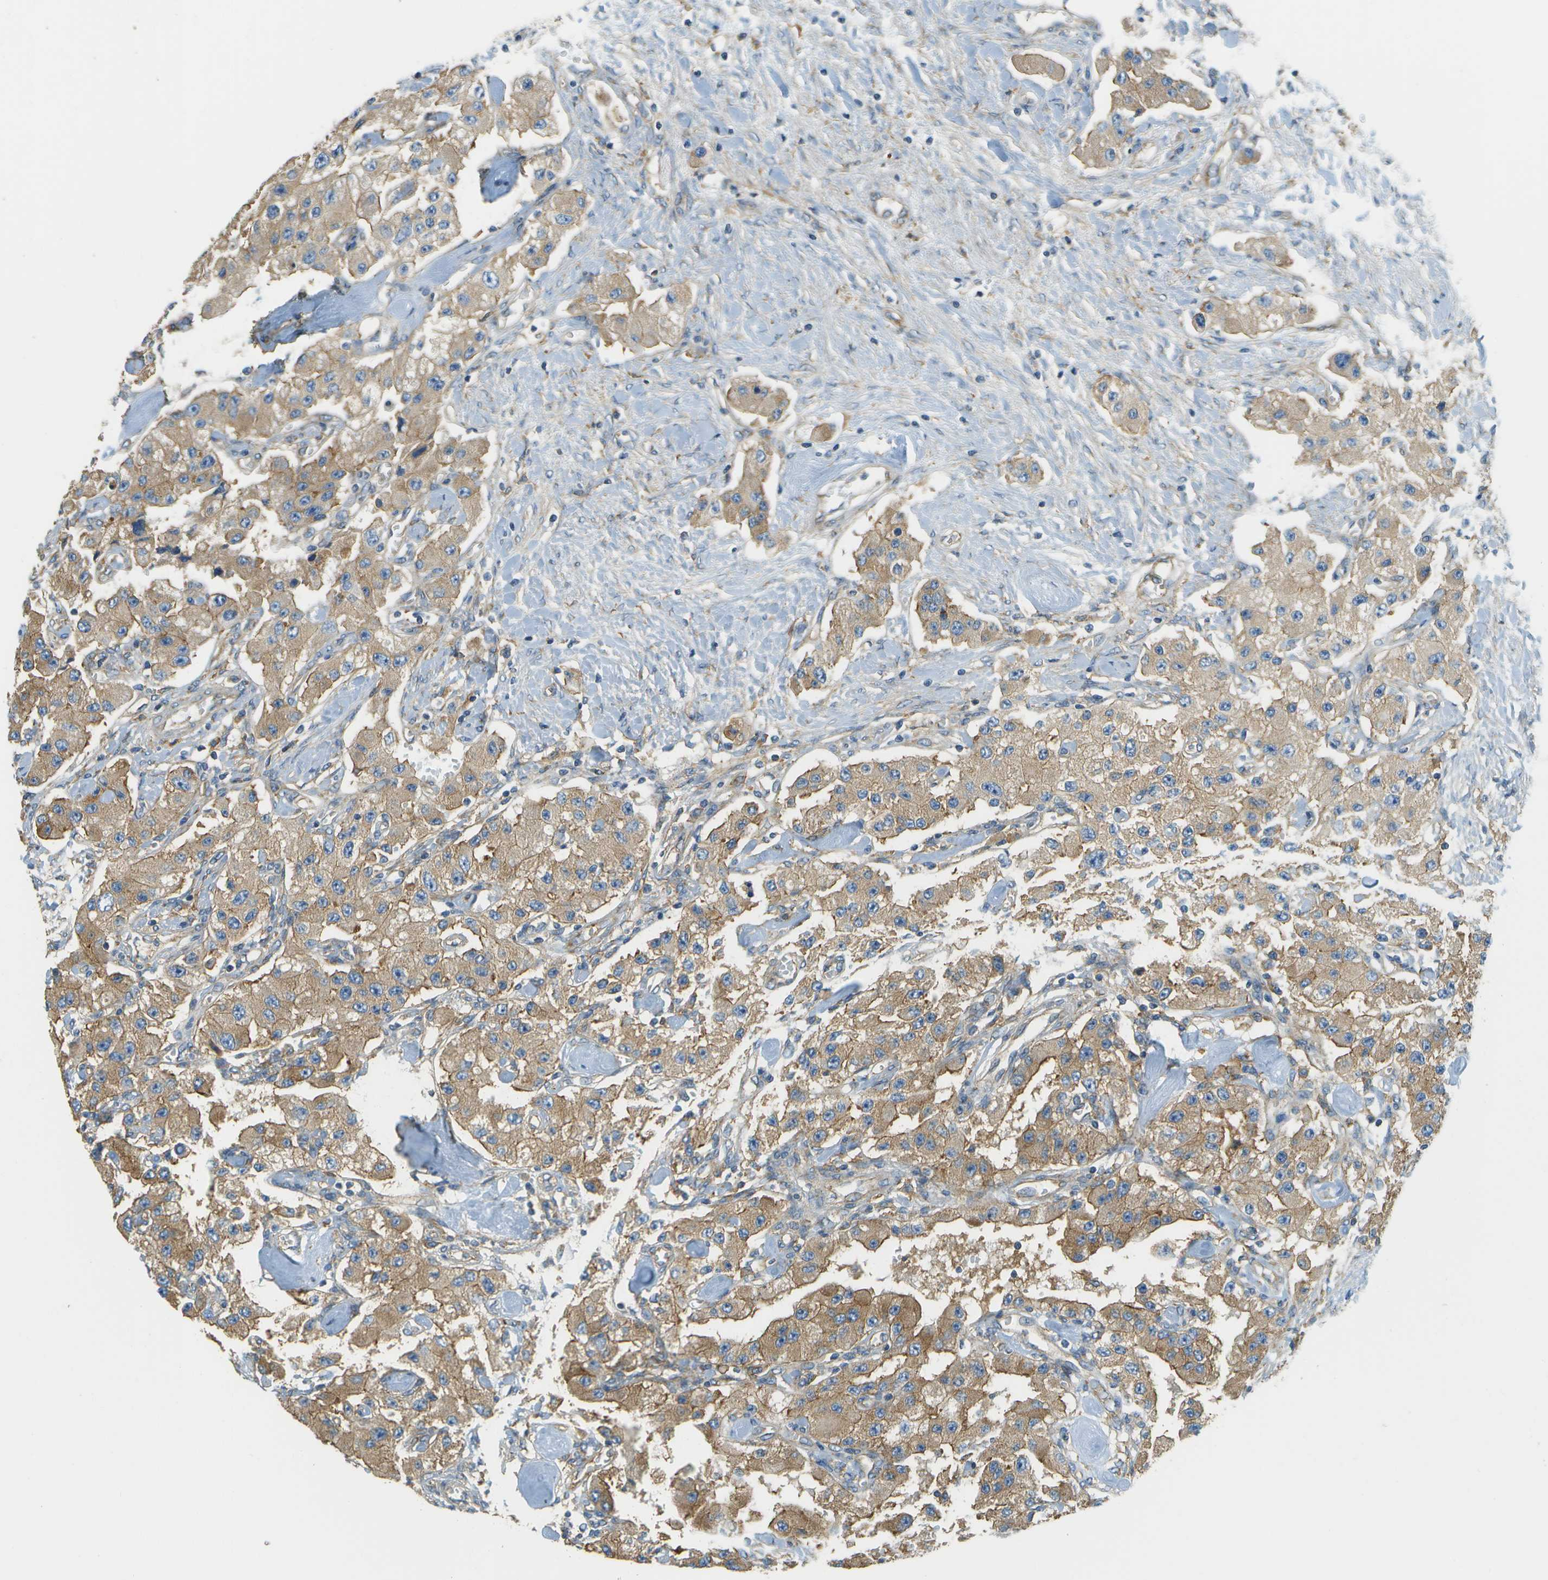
{"staining": {"intensity": "moderate", "quantity": ">75%", "location": "cytoplasmic/membranous"}, "tissue": "carcinoid", "cell_type": "Tumor cells", "image_type": "cancer", "snomed": [{"axis": "morphology", "description": "Carcinoid, malignant, NOS"}, {"axis": "topography", "description": "Pancreas"}], "caption": "A high-resolution photomicrograph shows immunohistochemistry staining of carcinoid, which displays moderate cytoplasmic/membranous expression in approximately >75% of tumor cells. (DAB (3,3'-diaminobenzidine) IHC with brightfield microscopy, high magnification).", "gene": "CLTC", "patient": {"sex": "male", "age": 41}}